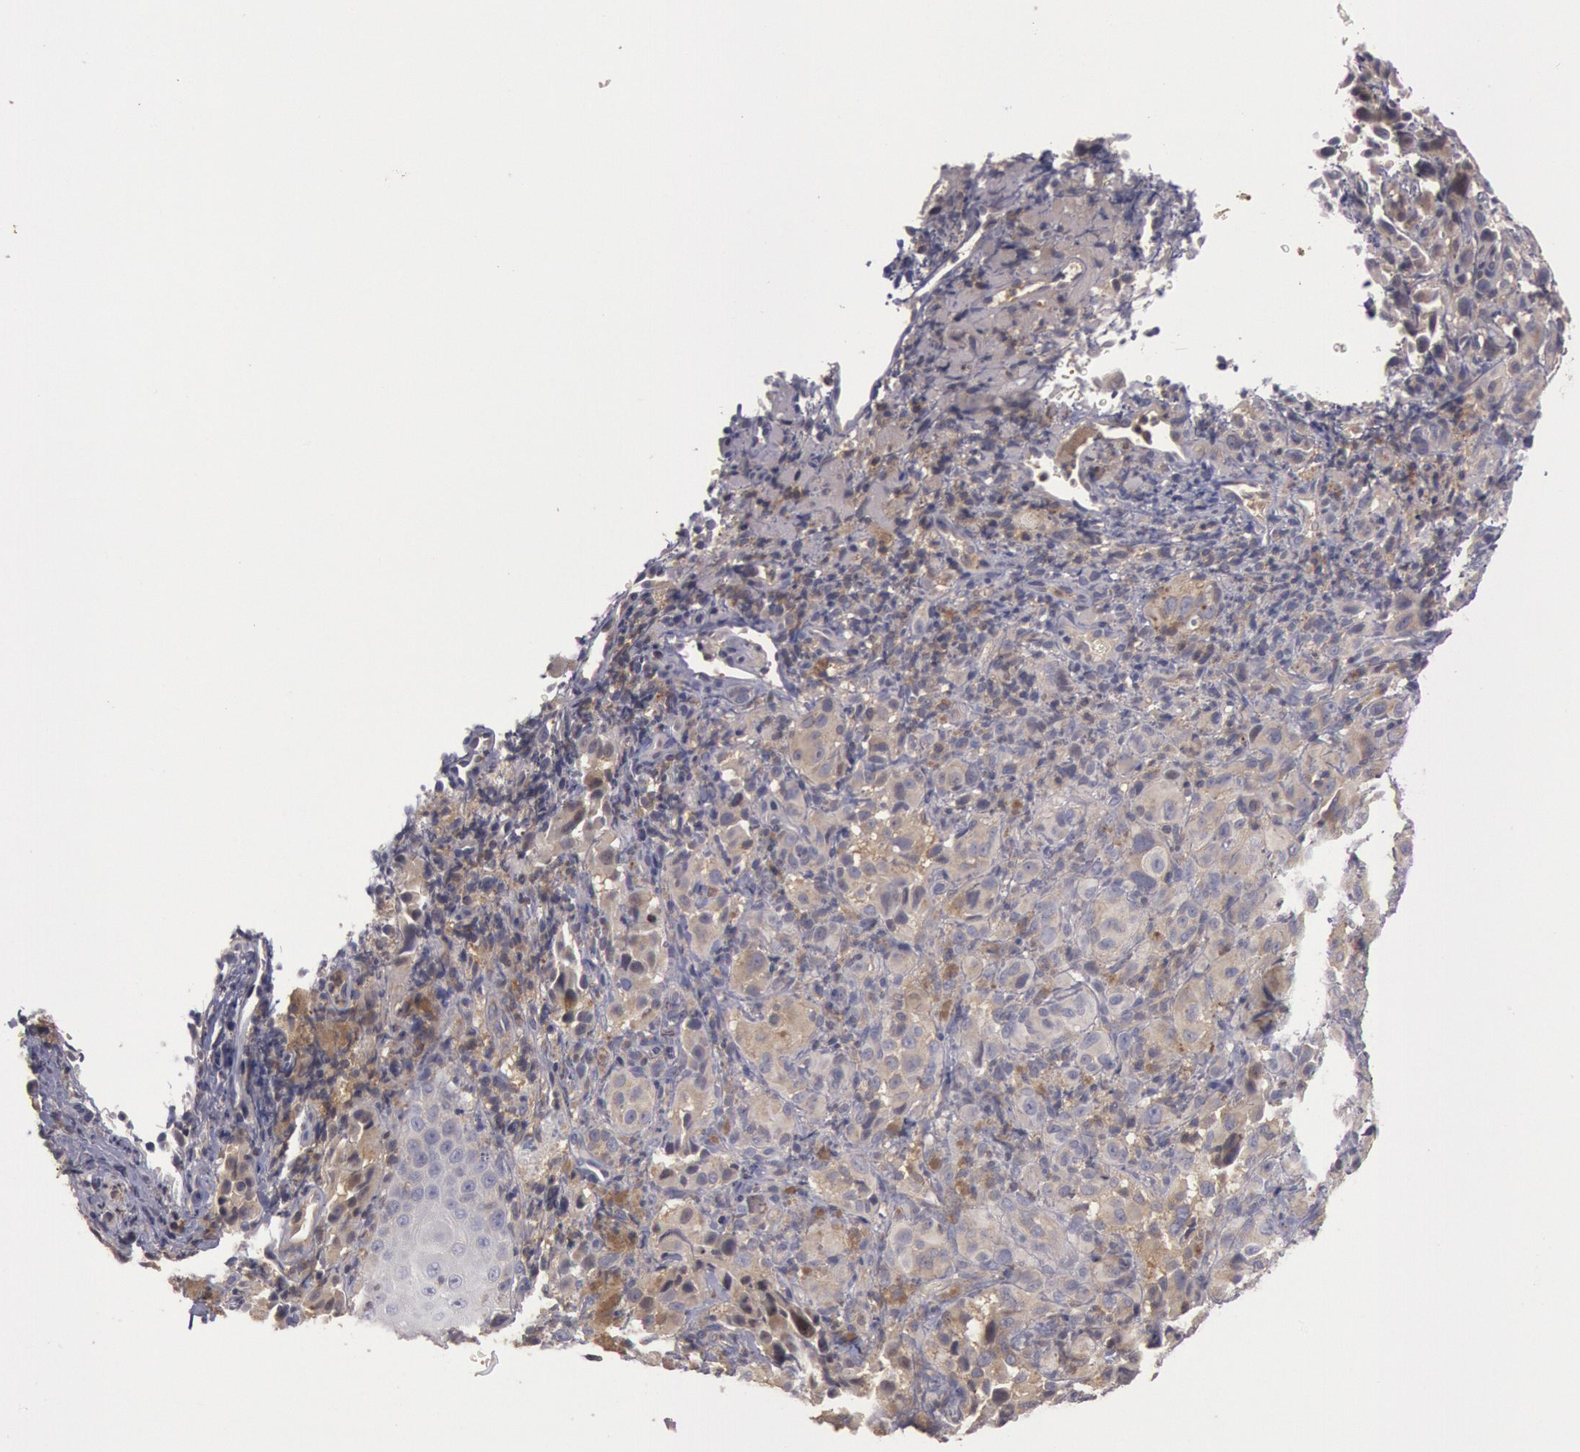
{"staining": {"intensity": "negative", "quantity": "none", "location": "none"}, "tissue": "melanoma", "cell_type": "Tumor cells", "image_type": "cancer", "snomed": [{"axis": "morphology", "description": "Malignant melanoma, NOS"}, {"axis": "topography", "description": "Skin"}], "caption": "Tumor cells are negative for brown protein staining in malignant melanoma.", "gene": "PIK3R1", "patient": {"sex": "male", "age": 75}}